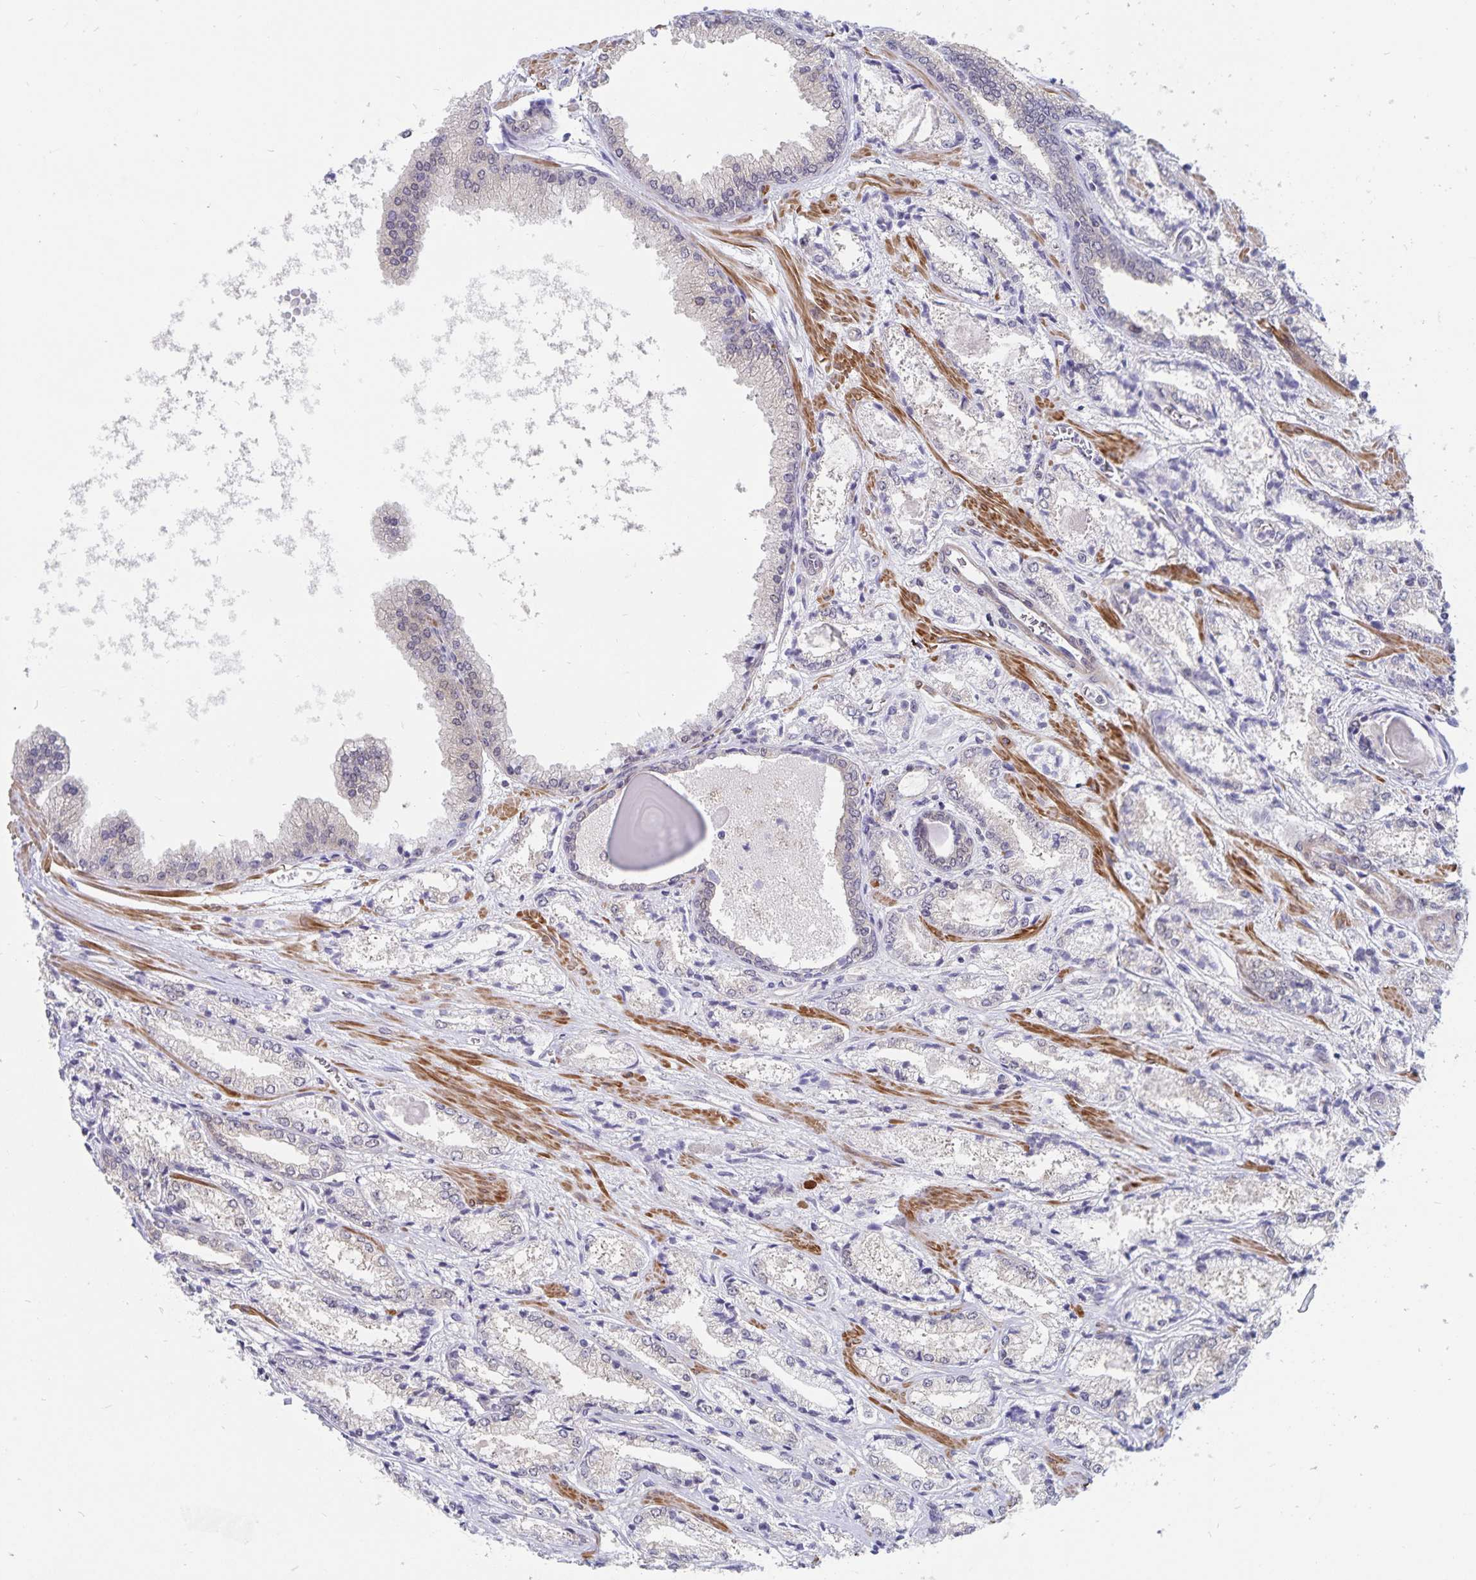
{"staining": {"intensity": "weak", "quantity": "<25%", "location": "cytoplasmic/membranous,nuclear"}, "tissue": "prostate cancer", "cell_type": "Tumor cells", "image_type": "cancer", "snomed": [{"axis": "morphology", "description": "Adenocarcinoma, High grade"}, {"axis": "topography", "description": "Prostate"}], "caption": "Tumor cells show no significant protein expression in prostate cancer (high-grade adenocarcinoma). (DAB immunohistochemistry, high magnification).", "gene": "BAG6", "patient": {"sex": "male", "age": 64}}